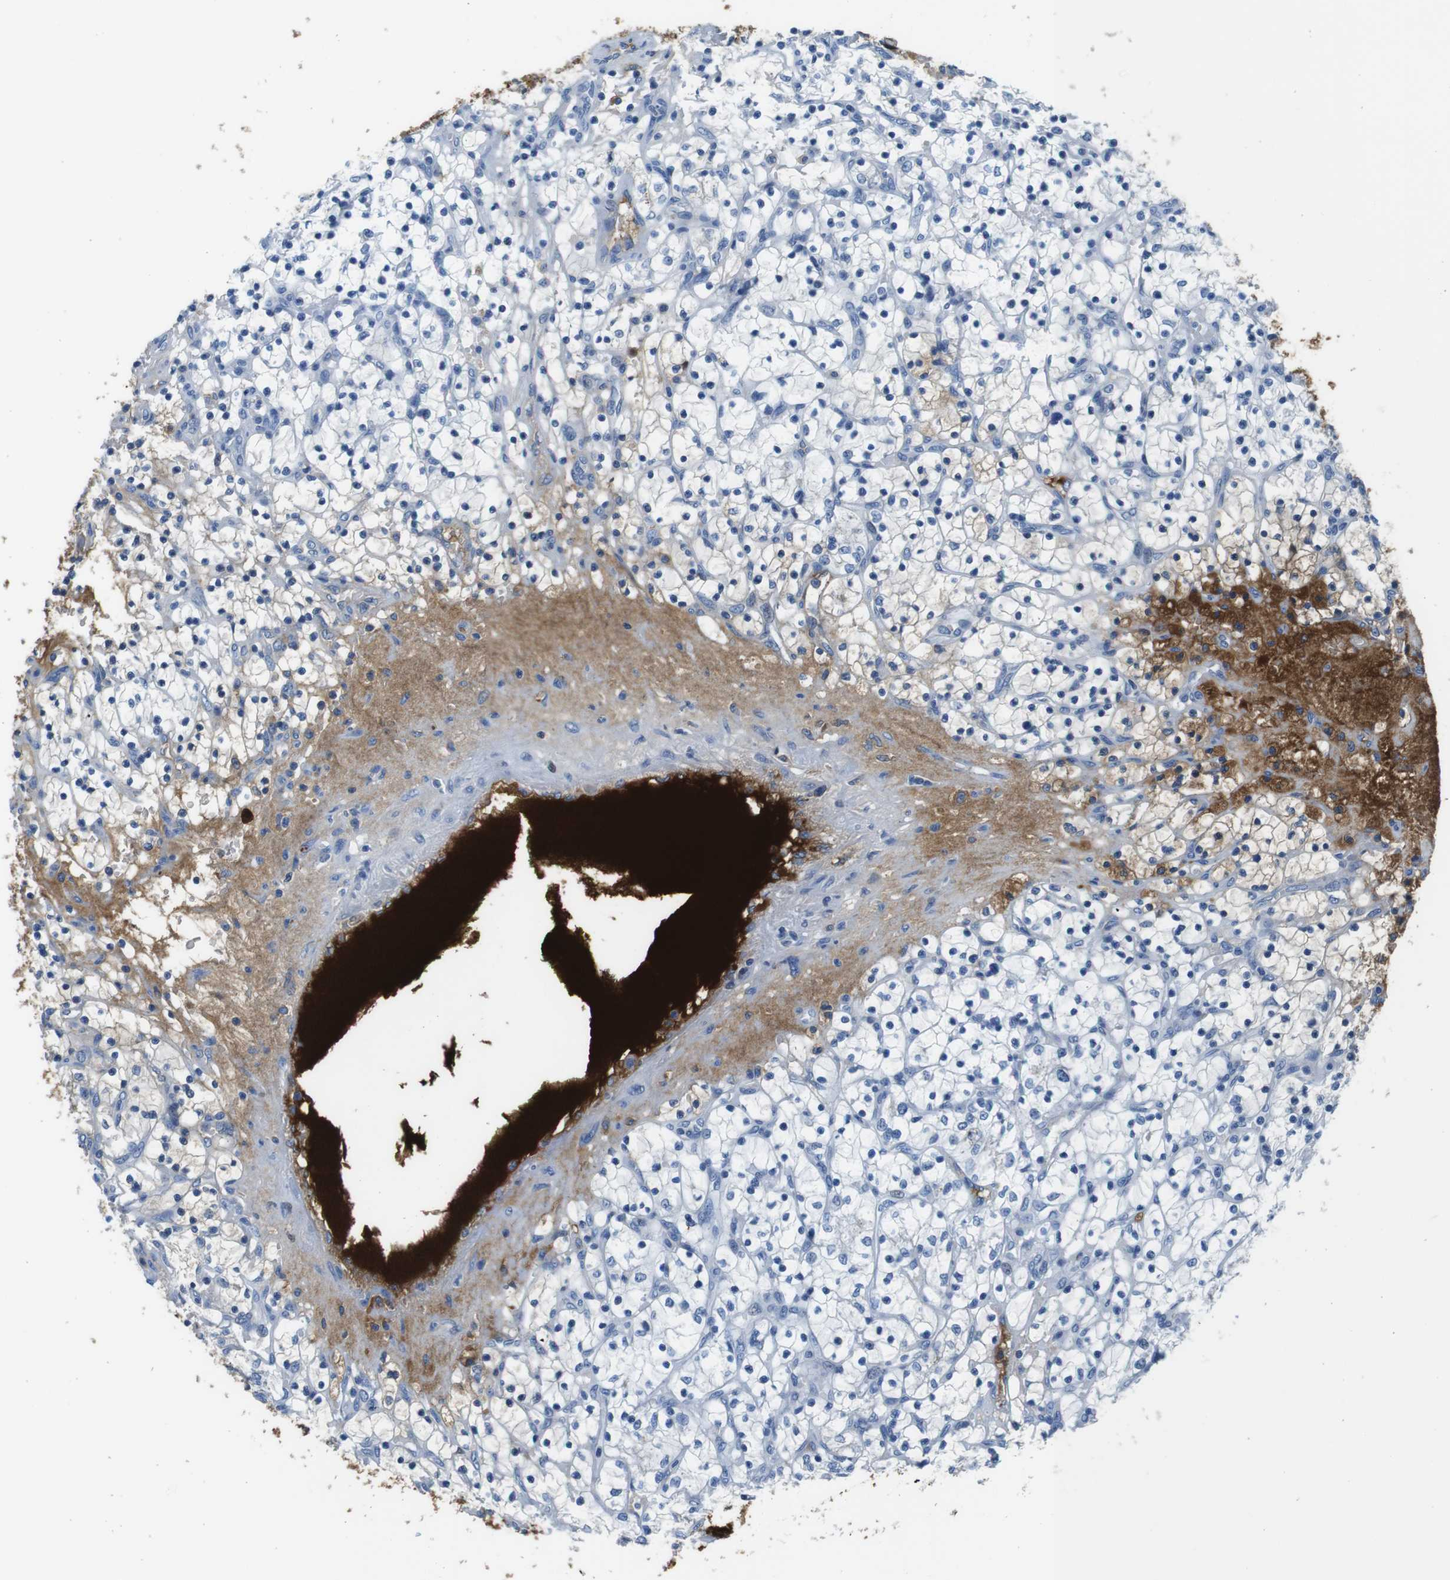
{"staining": {"intensity": "negative", "quantity": "none", "location": "none"}, "tissue": "renal cancer", "cell_type": "Tumor cells", "image_type": "cancer", "snomed": [{"axis": "morphology", "description": "Adenocarcinoma, NOS"}, {"axis": "topography", "description": "Kidney"}], "caption": "DAB immunohistochemical staining of human renal adenocarcinoma exhibits no significant expression in tumor cells.", "gene": "IGKC", "patient": {"sex": "female", "age": 69}}